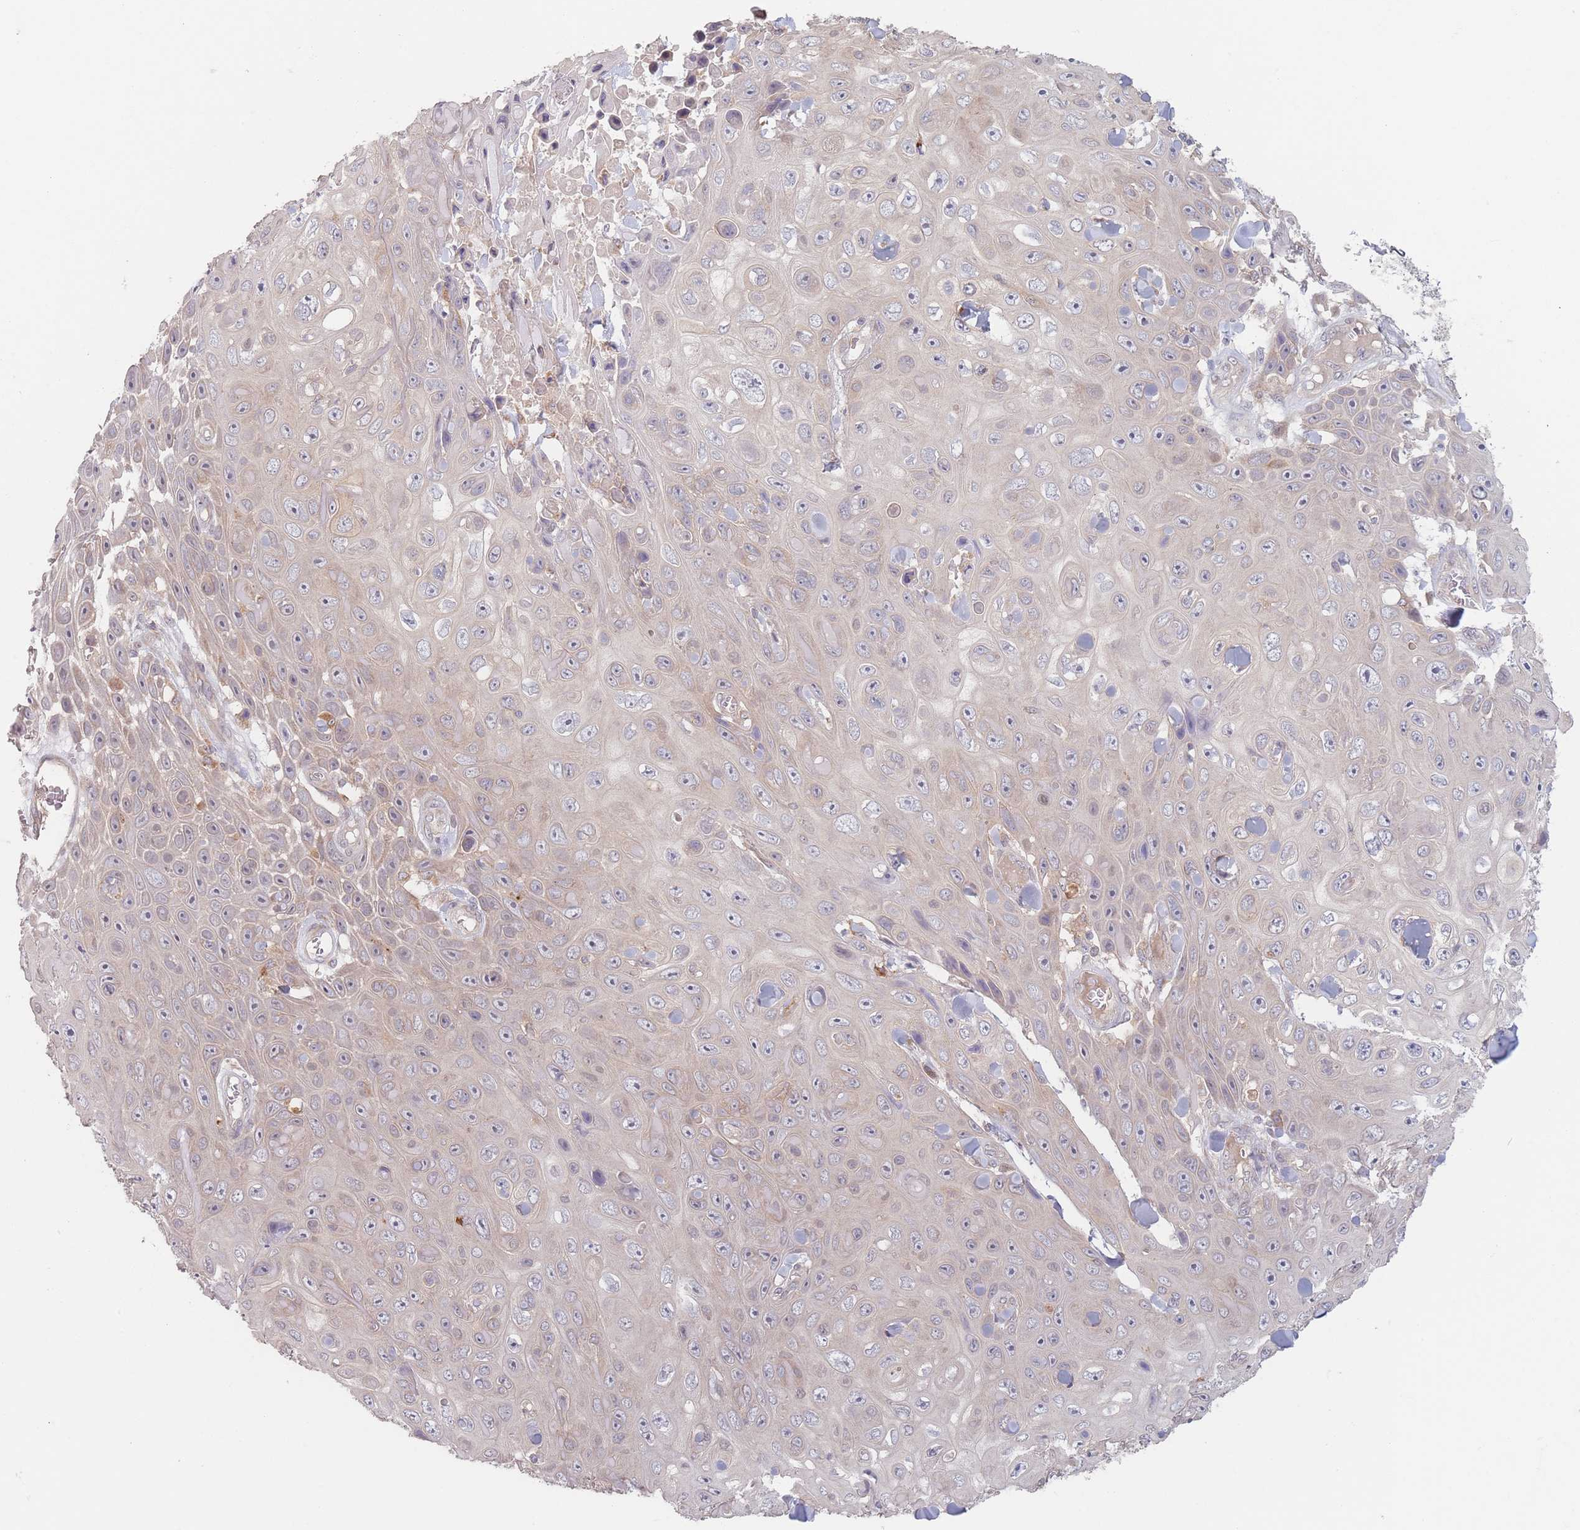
{"staining": {"intensity": "negative", "quantity": "none", "location": "none"}, "tissue": "skin cancer", "cell_type": "Tumor cells", "image_type": "cancer", "snomed": [{"axis": "morphology", "description": "Squamous cell carcinoma, NOS"}, {"axis": "topography", "description": "Skin"}], "caption": "IHC photomicrograph of human squamous cell carcinoma (skin) stained for a protein (brown), which shows no expression in tumor cells.", "gene": "PPM1A", "patient": {"sex": "male", "age": 82}}